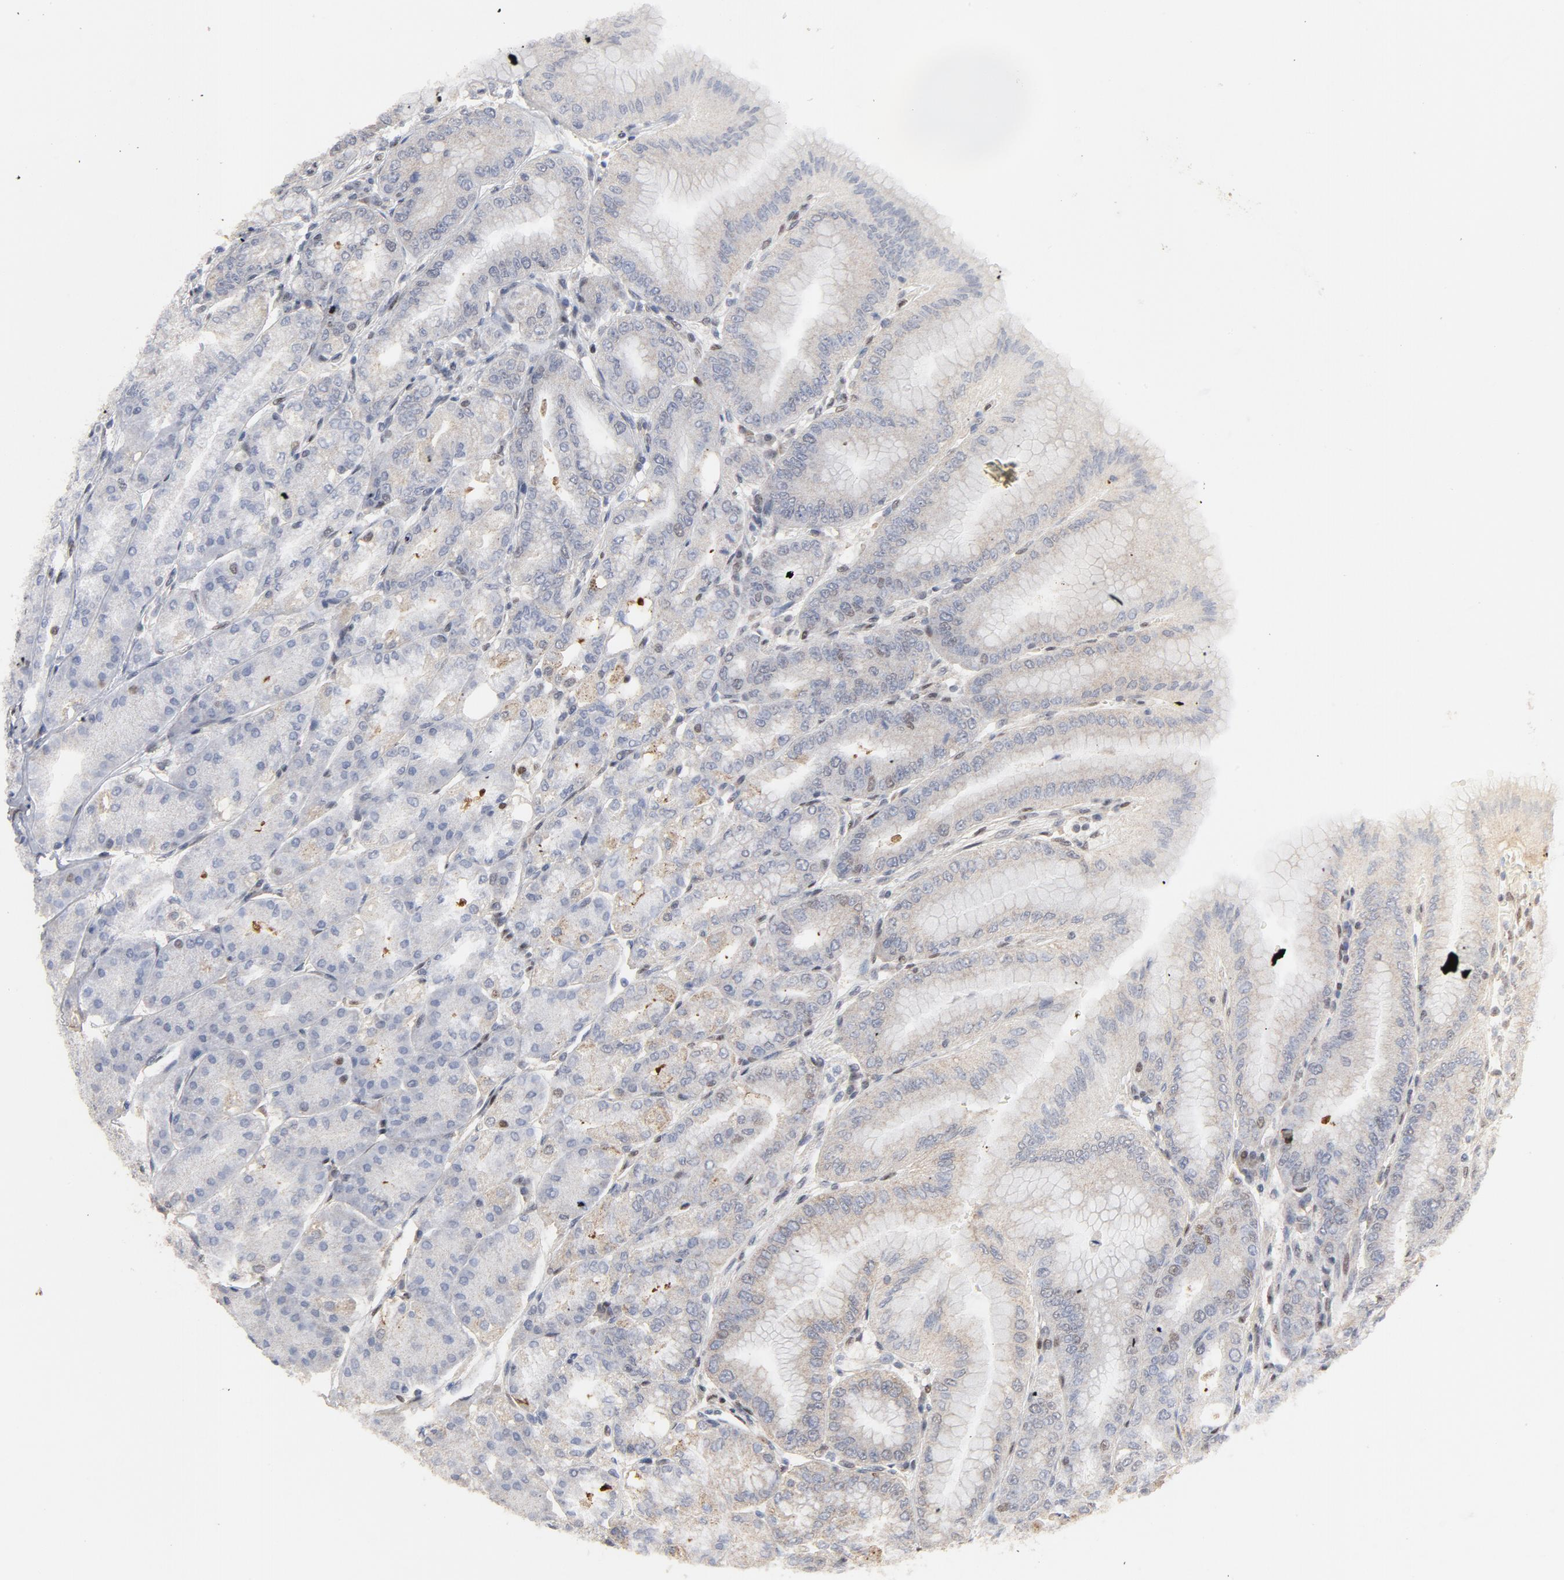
{"staining": {"intensity": "strong", "quantity": ">75%", "location": "cytoplasmic/membranous,nuclear"}, "tissue": "stomach", "cell_type": "Glandular cells", "image_type": "normal", "snomed": [{"axis": "morphology", "description": "Normal tissue, NOS"}, {"axis": "topography", "description": "Stomach, lower"}], "caption": "Human stomach stained for a protein (brown) demonstrates strong cytoplasmic/membranous,nuclear positive positivity in approximately >75% of glandular cells.", "gene": "TP53RK", "patient": {"sex": "male", "age": 71}}